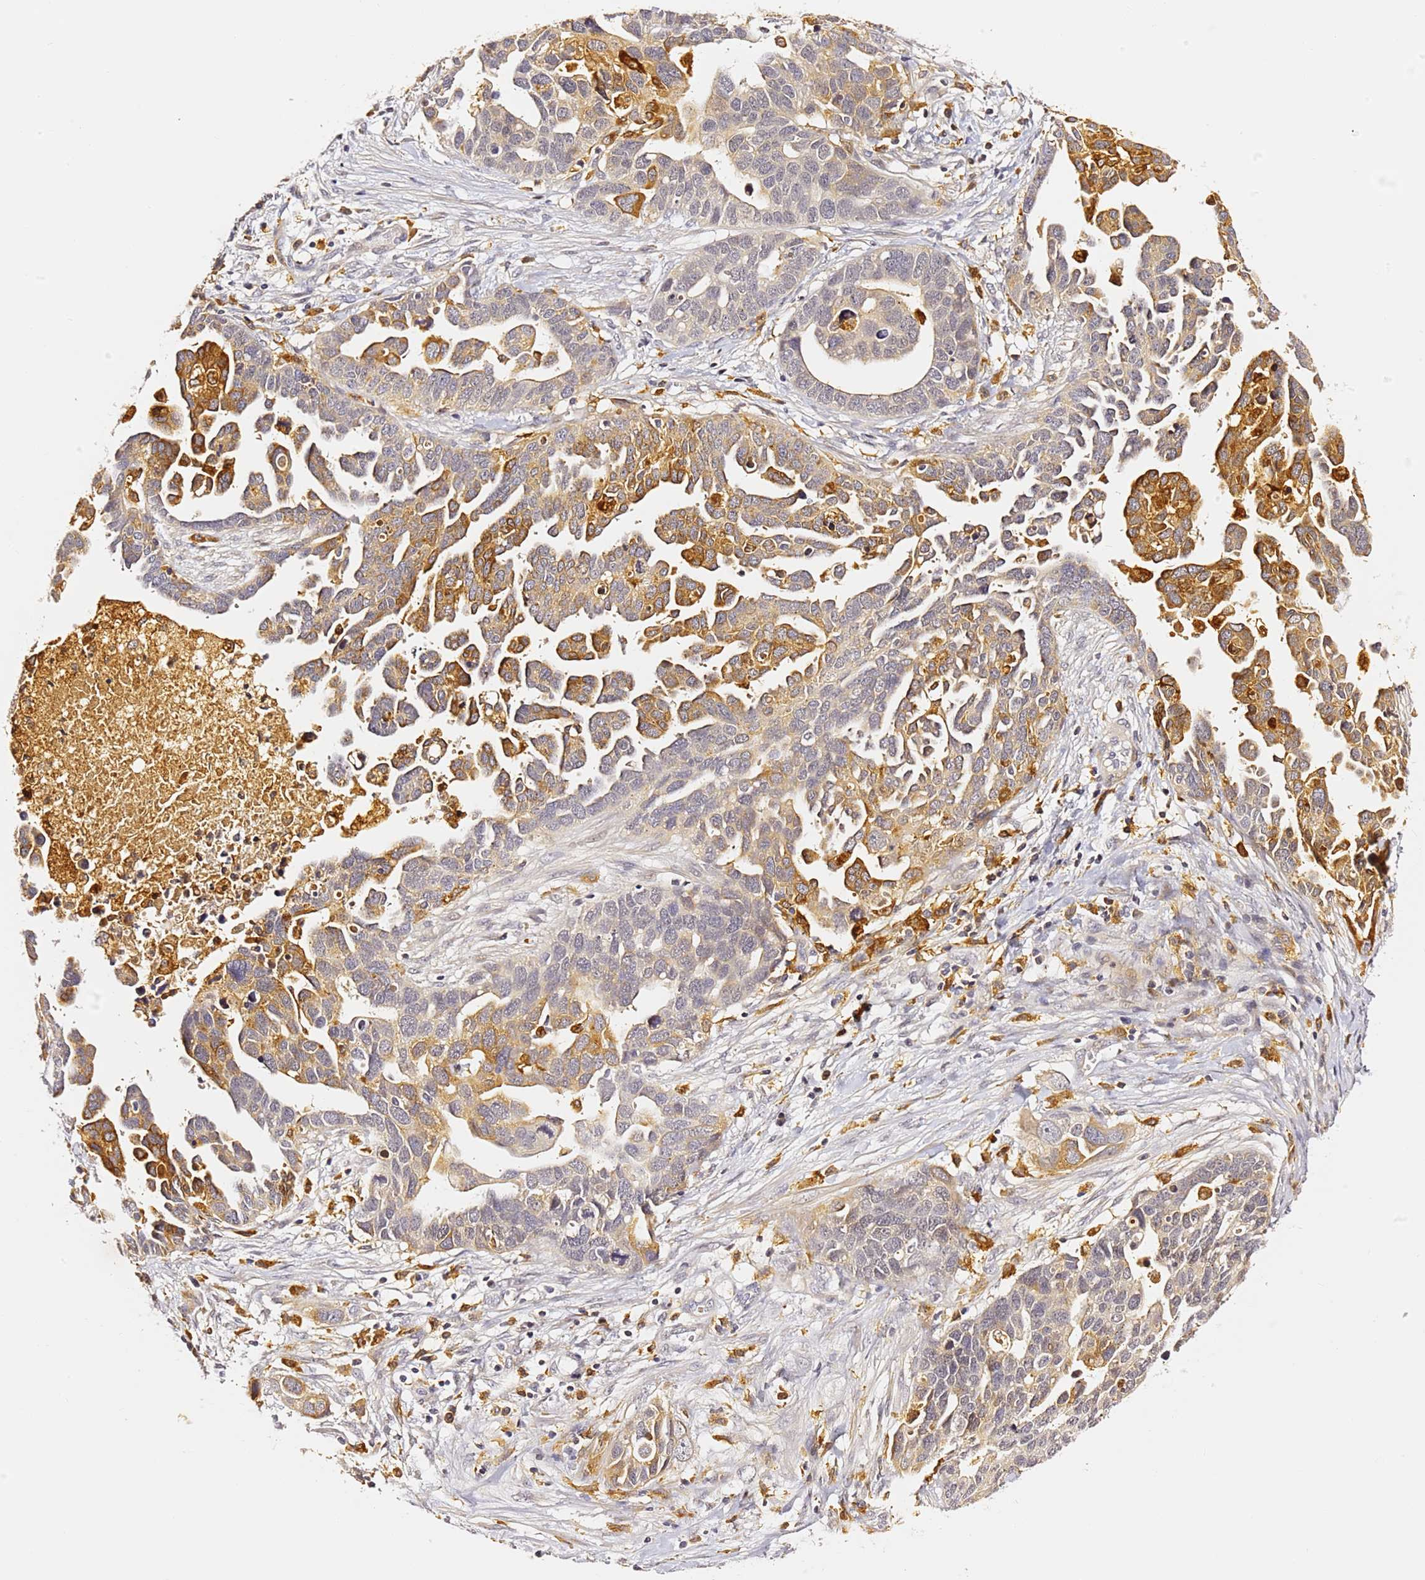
{"staining": {"intensity": "moderate", "quantity": "25%-75%", "location": "cytoplasmic/membranous"}, "tissue": "ovarian cancer", "cell_type": "Tumor cells", "image_type": "cancer", "snomed": [{"axis": "morphology", "description": "Cystadenocarcinoma, serous, NOS"}, {"axis": "topography", "description": "Ovary"}], "caption": "Serous cystadenocarcinoma (ovarian) tissue demonstrates moderate cytoplasmic/membranous staining in about 25%-75% of tumor cells", "gene": "IL4I1", "patient": {"sex": "female", "age": 54}}